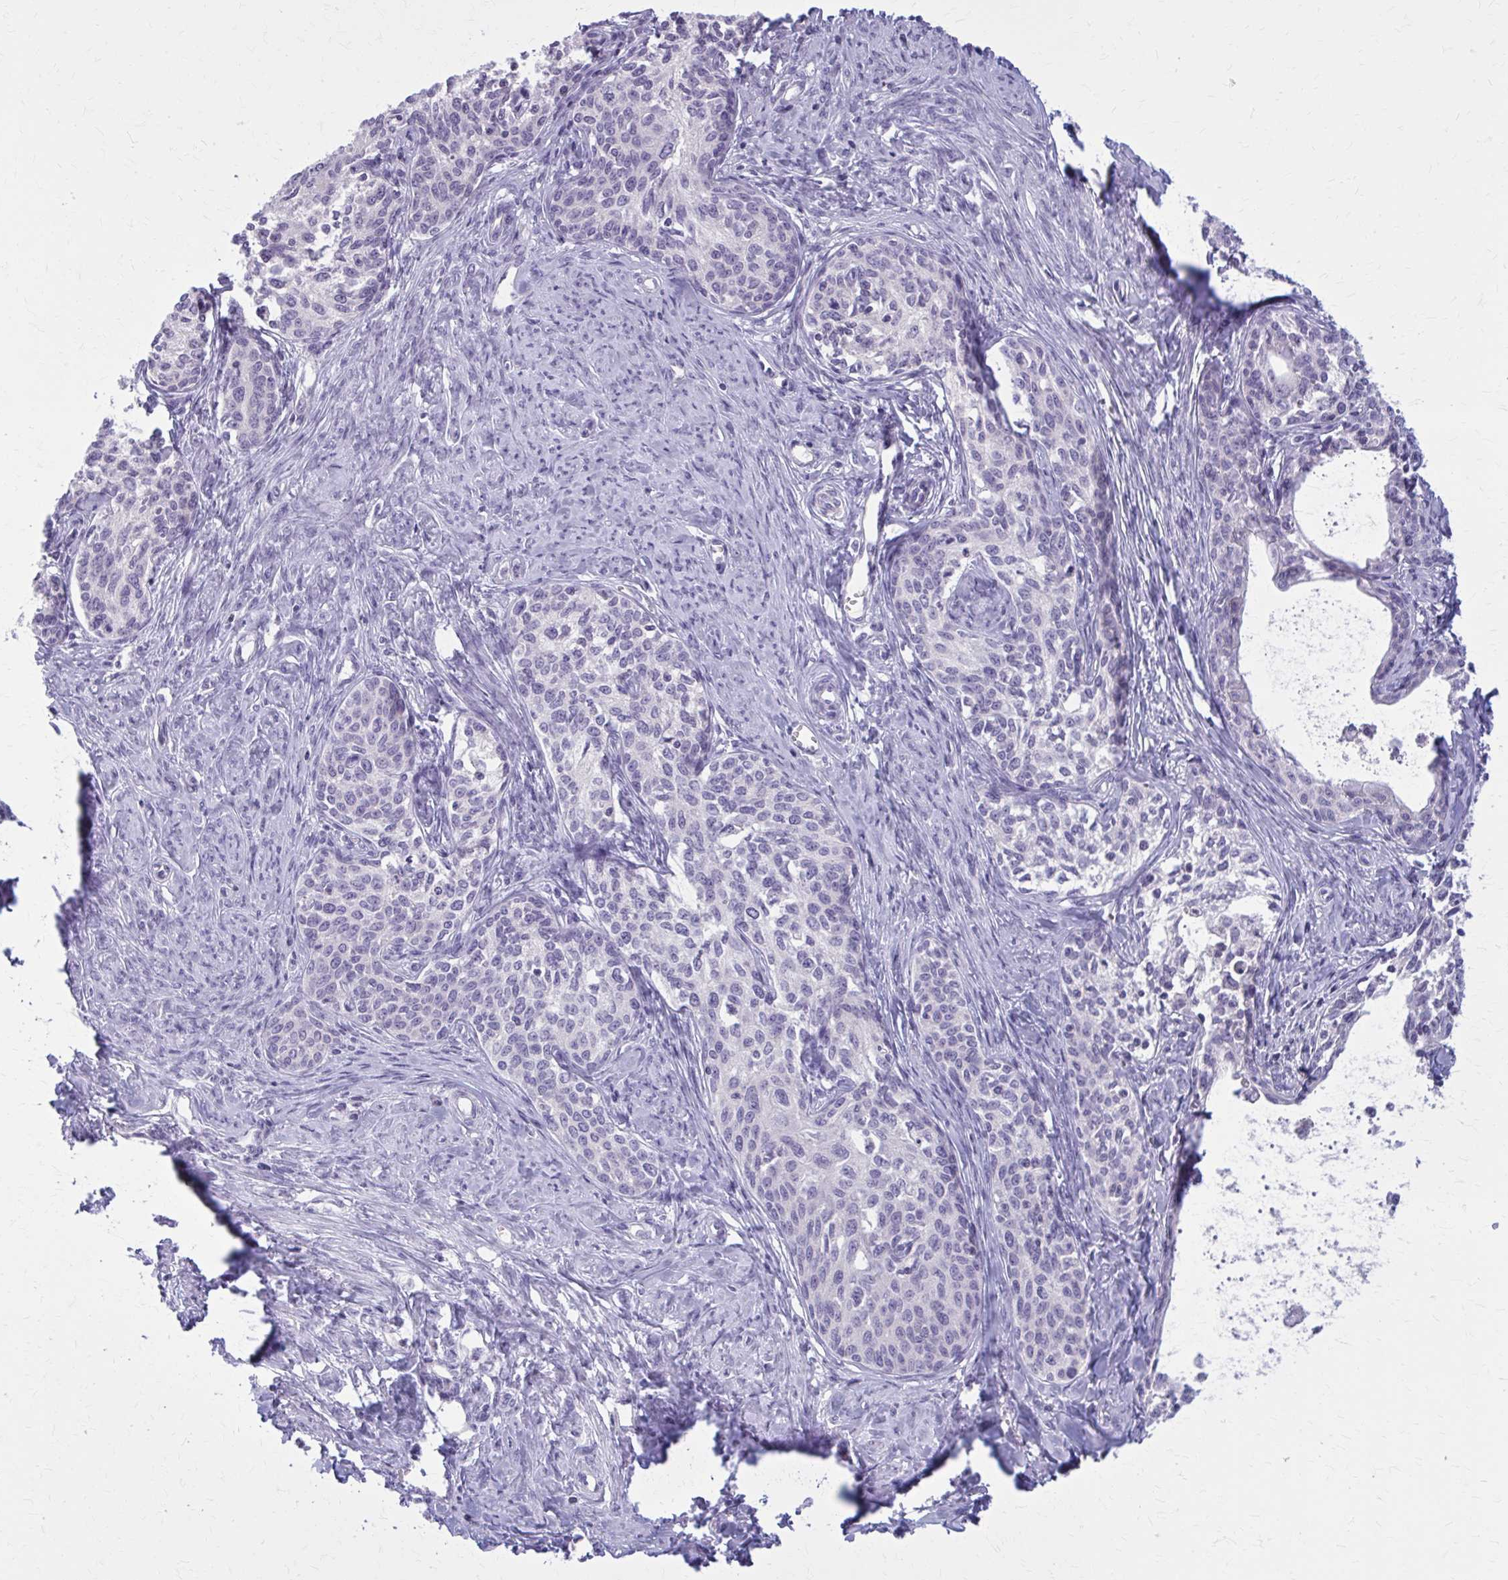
{"staining": {"intensity": "negative", "quantity": "none", "location": "none"}, "tissue": "cervical cancer", "cell_type": "Tumor cells", "image_type": "cancer", "snomed": [{"axis": "morphology", "description": "Squamous cell carcinoma, NOS"}, {"axis": "morphology", "description": "Adenocarcinoma, NOS"}, {"axis": "topography", "description": "Cervix"}], "caption": "A high-resolution photomicrograph shows immunohistochemistry (IHC) staining of cervical cancer, which exhibits no significant positivity in tumor cells.", "gene": "OR4A47", "patient": {"sex": "female", "age": 52}}